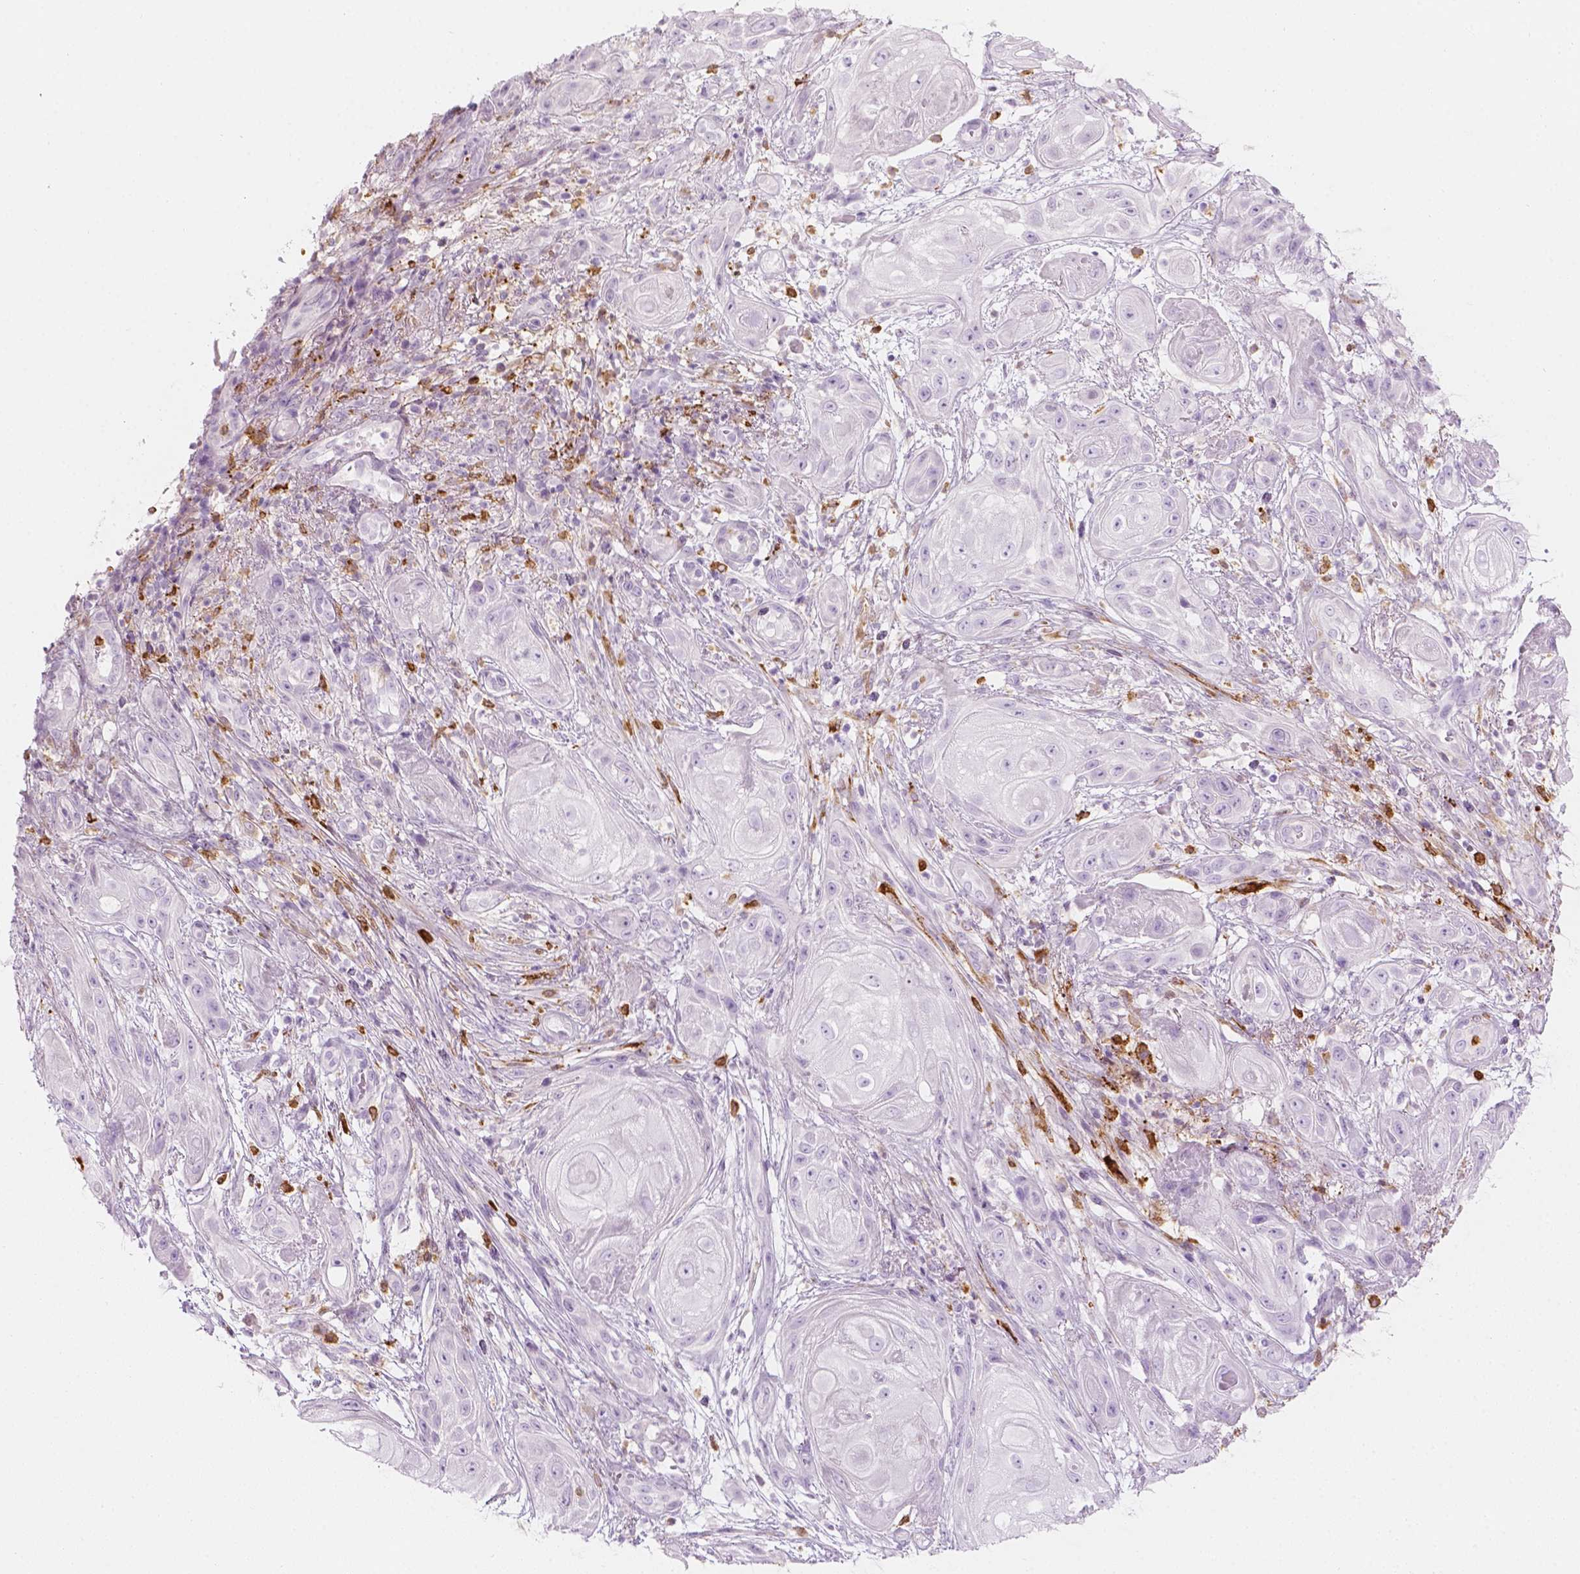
{"staining": {"intensity": "negative", "quantity": "none", "location": "none"}, "tissue": "skin cancer", "cell_type": "Tumor cells", "image_type": "cancer", "snomed": [{"axis": "morphology", "description": "Squamous cell carcinoma, NOS"}, {"axis": "topography", "description": "Skin"}], "caption": "Image shows no protein positivity in tumor cells of skin squamous cell carcinoma tissue.", "gene": "CES1", "patient": {"sex": "male", "age": 62}}